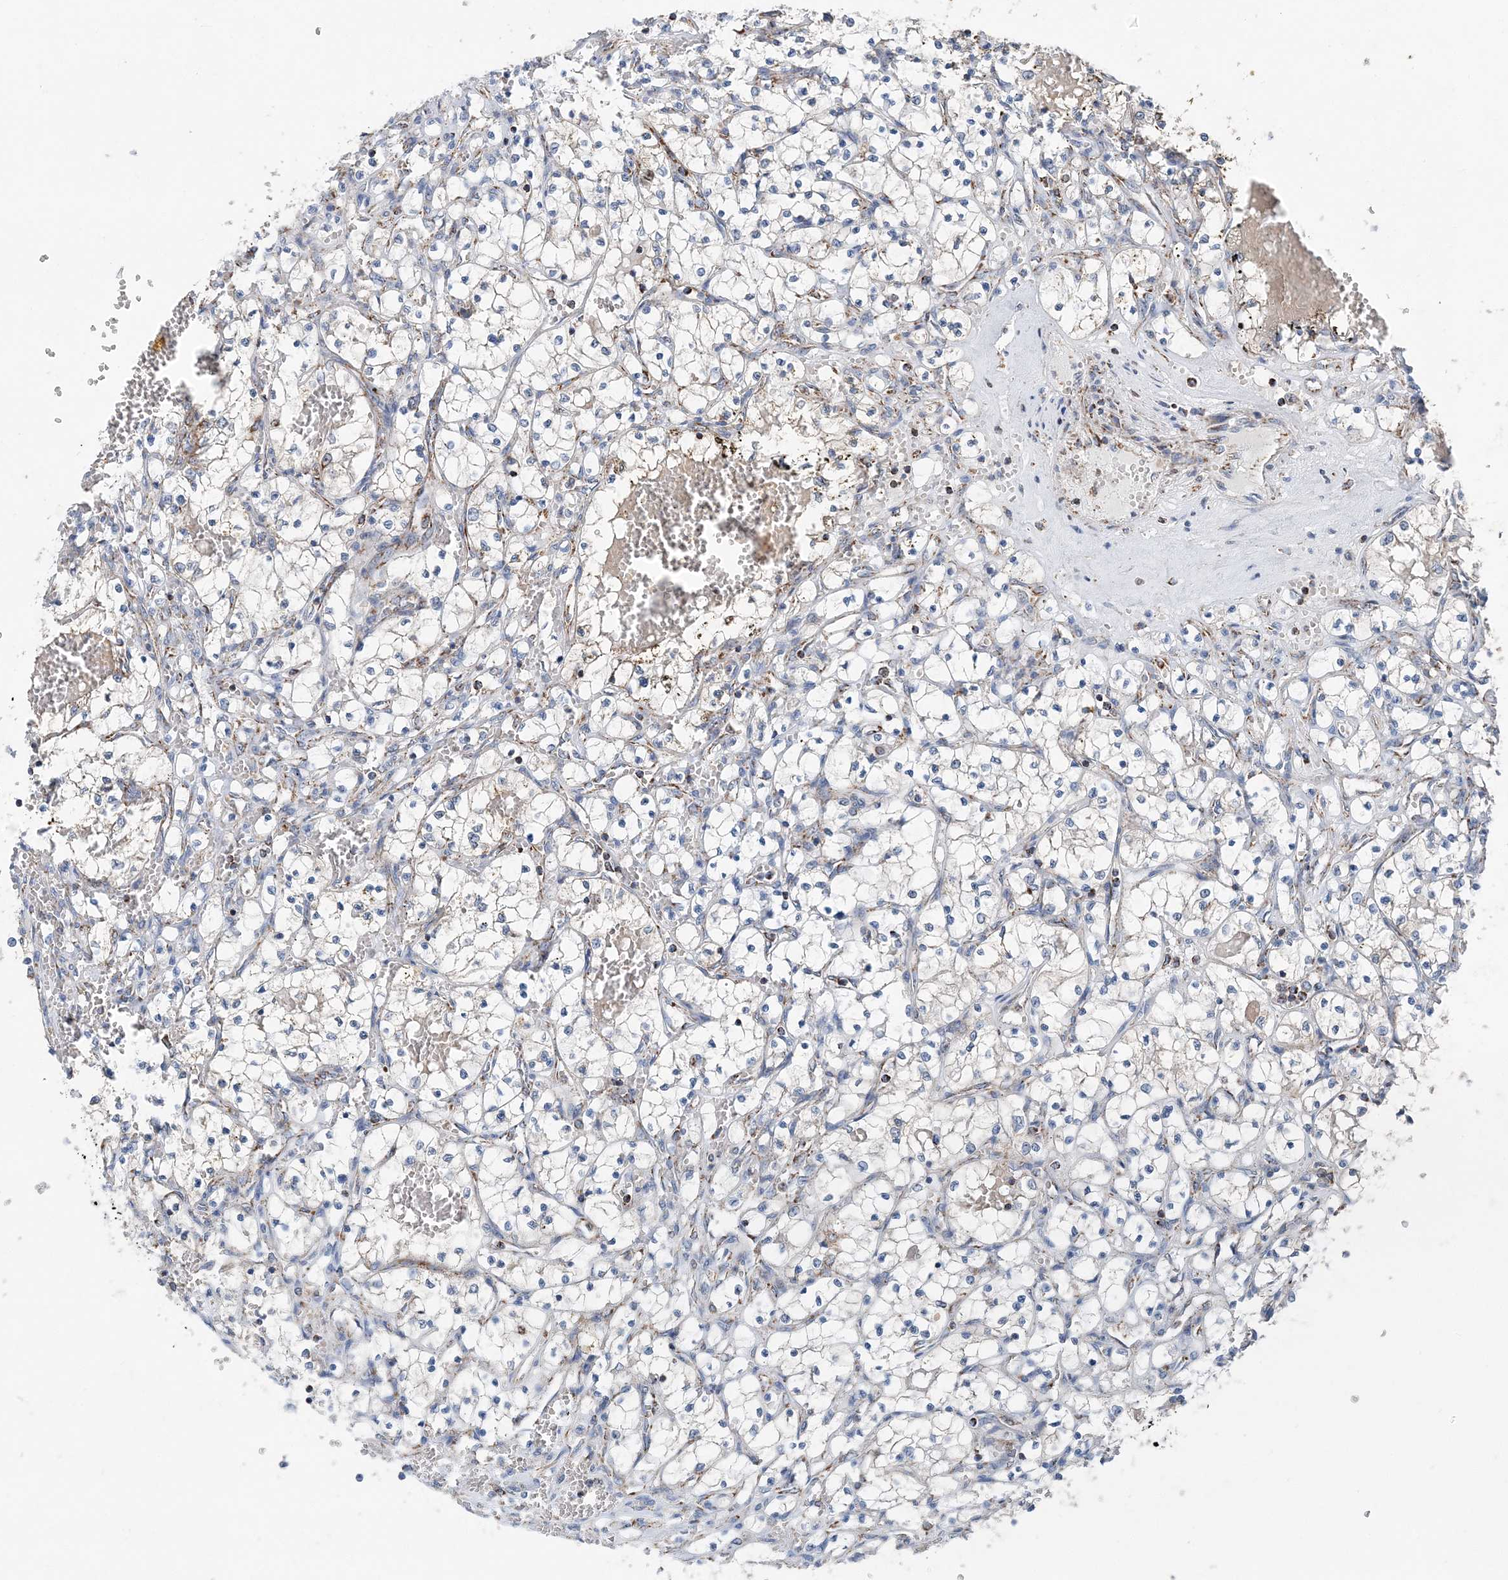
{"staining": {"intensity": "negative", "quantity": "none", "location": "none"}, "tissue": "renal cancer", "cell_type": "Tumor cells", "image_type": "cancer", "snomed": [{"axis": "morphology", "description": "Adenocarcinoma, NOS"}, {"axis": "topography", "description": "Kidney"}], "caption": "Immunohistochemistry photomicrograph of renal cancer stained for a protein (brown), which demonstrates no expression in tumor cells. (DAB immunohistochemistry (IHC) with hematoxylin counter stain).", "gene": "SPRY2", "patient": {"sex": "female", "age": 69}}